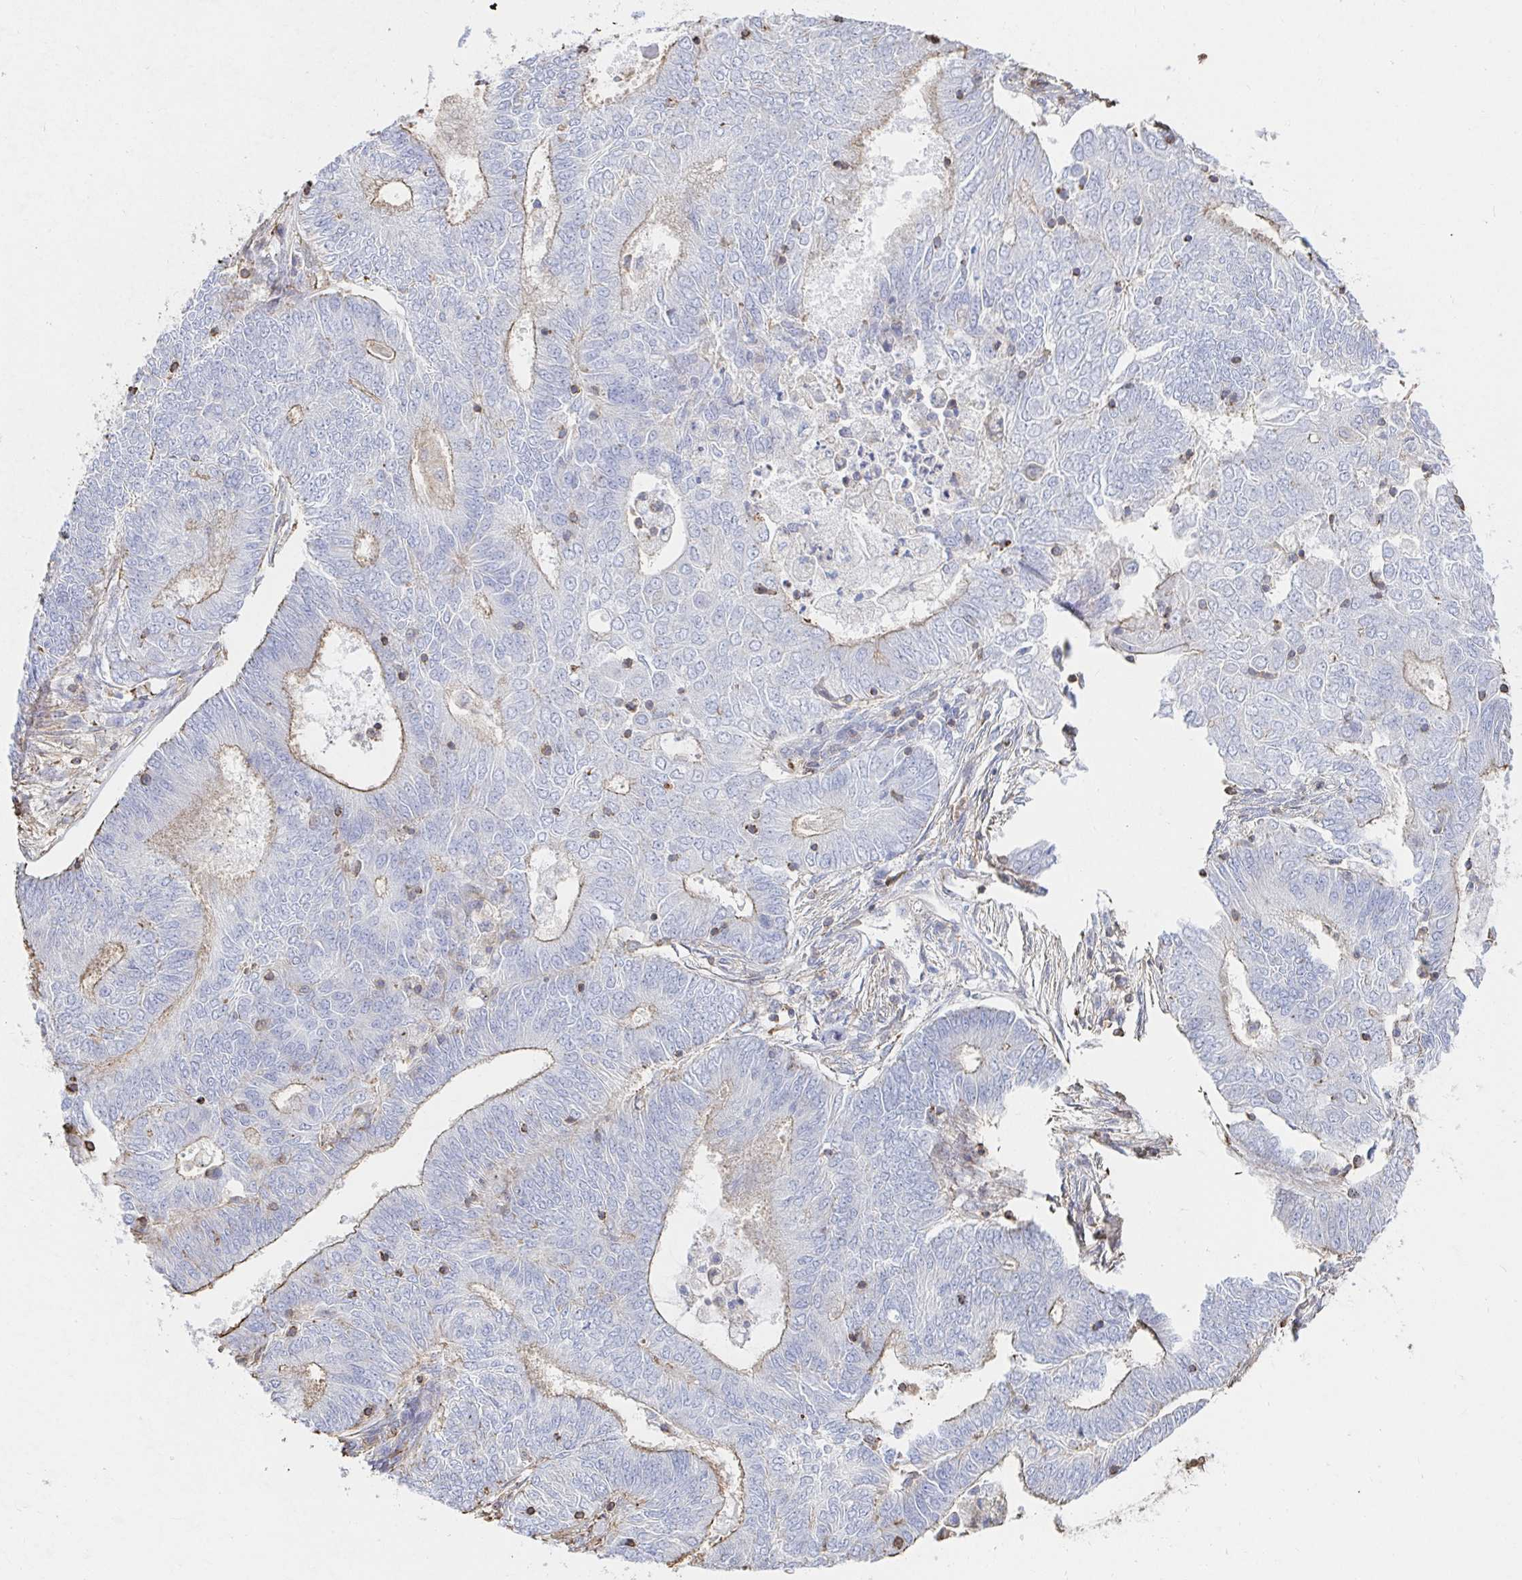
{"staining": {"intensity": "weak", "quantity": "<25%", "location": "cytoplasmic/membranous"}, "tissue": "endometrial cancer", "cell_type": "Tumor cells", "image_type": "cancer", "snomed": [{"axis": "morphology", "description": "Adenocarcinoma, NOS"}, {"axis": "topography", "description": "Endometrium"}], "caption": "The photomicrograph exhibits no significant staining in tumor cells of endometrial cancer.", "gene": "PTPN14", "patient": {"sex": "female", "age": 62}}